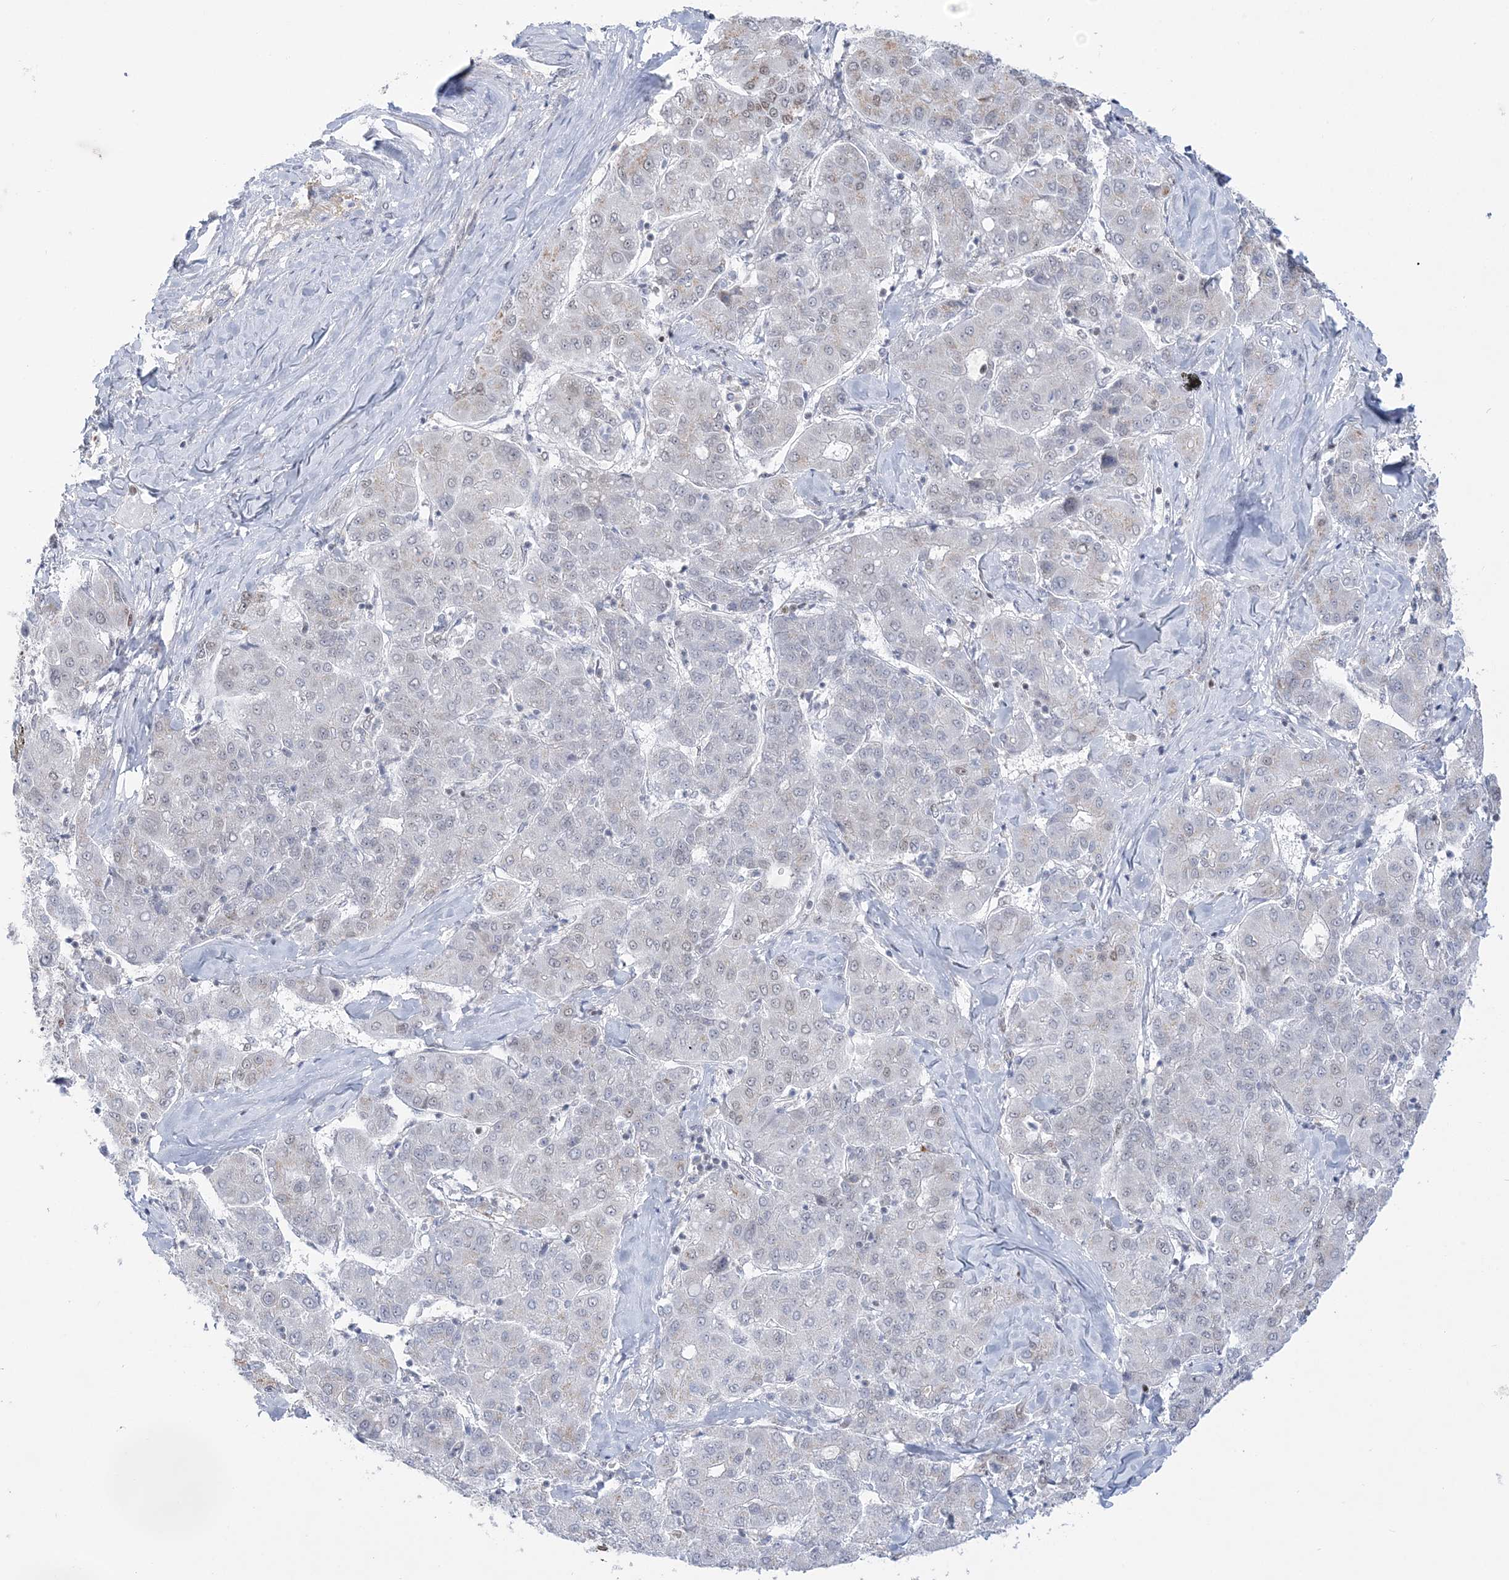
{"staining": {"intensity": "negative", "quantity": "none", "location": "none"}, "tissue": "liver cancer", "cell_type": "Tumor cells", "image_type": "cancer", "snomed": [{"axis": "morphology", "description": "Carcinoma, Hepatocellular, NOS"}, {"axis": "topography", "description": "Liver"}], "caption": "This is an IHC image of human hepatocellular carcinoma (liver). There is no staining in tumor cells.", "gene": "DDX21", "patient": {"sex": "male", "age": 65}}